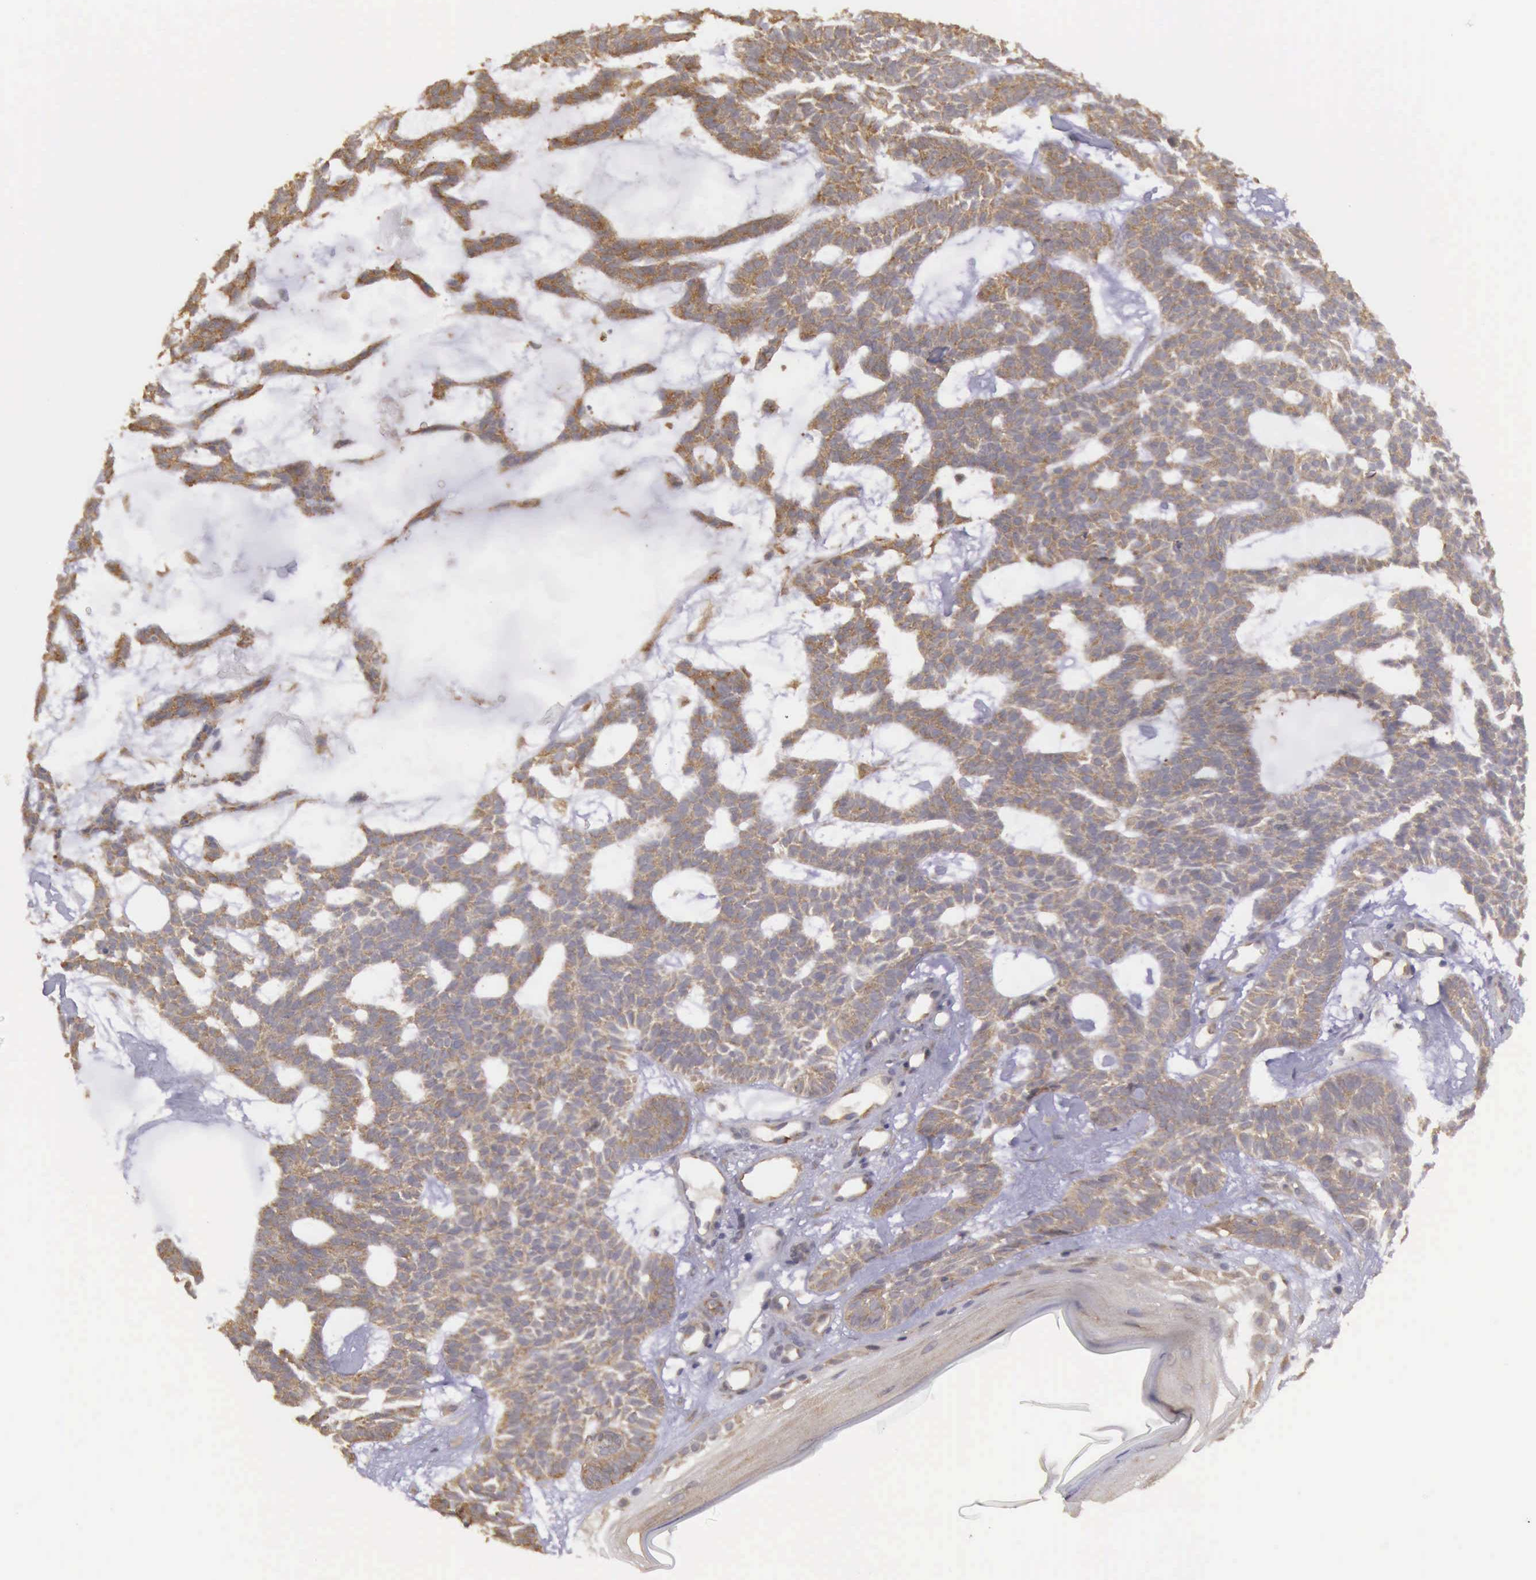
{"staining": {"intensity": "moderate", "quantity": ">75%", "location": "cytoplasmic/membranous"}, "tissue": "skin cancer", "cell_type": "Tumor cells", "image_type": "cancer", "snomed": [{"axis": "morphology", "description": "Basal cell carcinoma"}, {"axis": "topography", "description": "Skin"}], "caption": "High-magnification brightfield microscopy of skin basal cell carcinoma stained with DAB (3,3'-diaminobenzidine) (brown) and counterstained with hematoxylin (blue). tumor cells exhibit moderate cytoplasmic/membranous positivity is present in about>75% of cells.", "gene": "EIF5", "patient": {"sex": "male", "age": 75}}